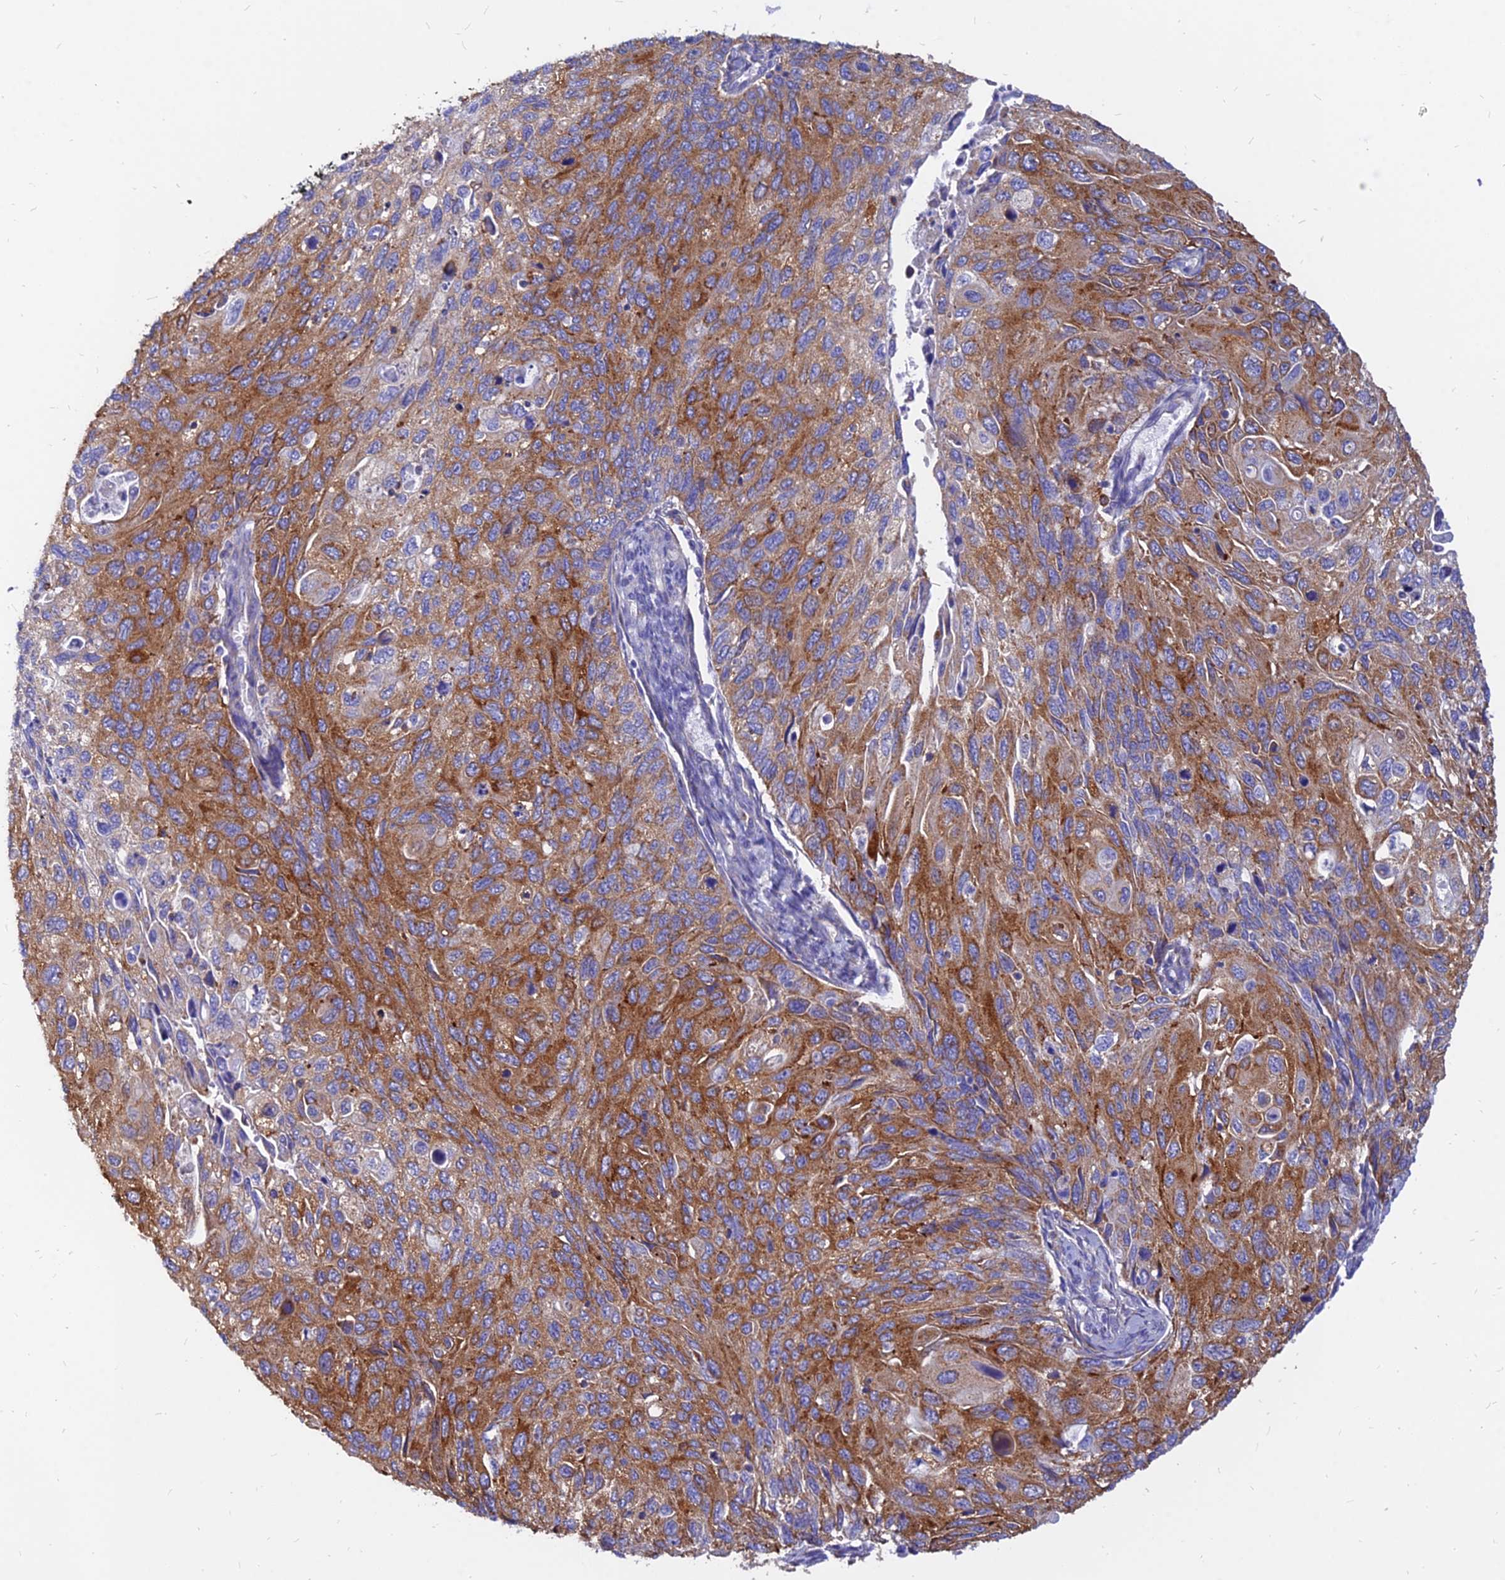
{"staining": {"intensity": "strong", "quantity": ">75%", "location": "cytoplasmic/membranous"}, "tissue": "cervical cancer", "cell_type": "Tumor cells", "image_type": "cancer", "snomed": [{"axis": "morphology", "description": "Squamous cell carcinoma, NOS"}, {"axis": "topography", "description": "Cervix"}], "caption": "This is a histology image of immunohistochemistry staining of squamous cell carcinoma (cervical), which shows strong staining in the cytoplasmic/membranous of tumor cells.", "gene": "AGTRAP", "patient": {"sex": "female", "age": 70}}